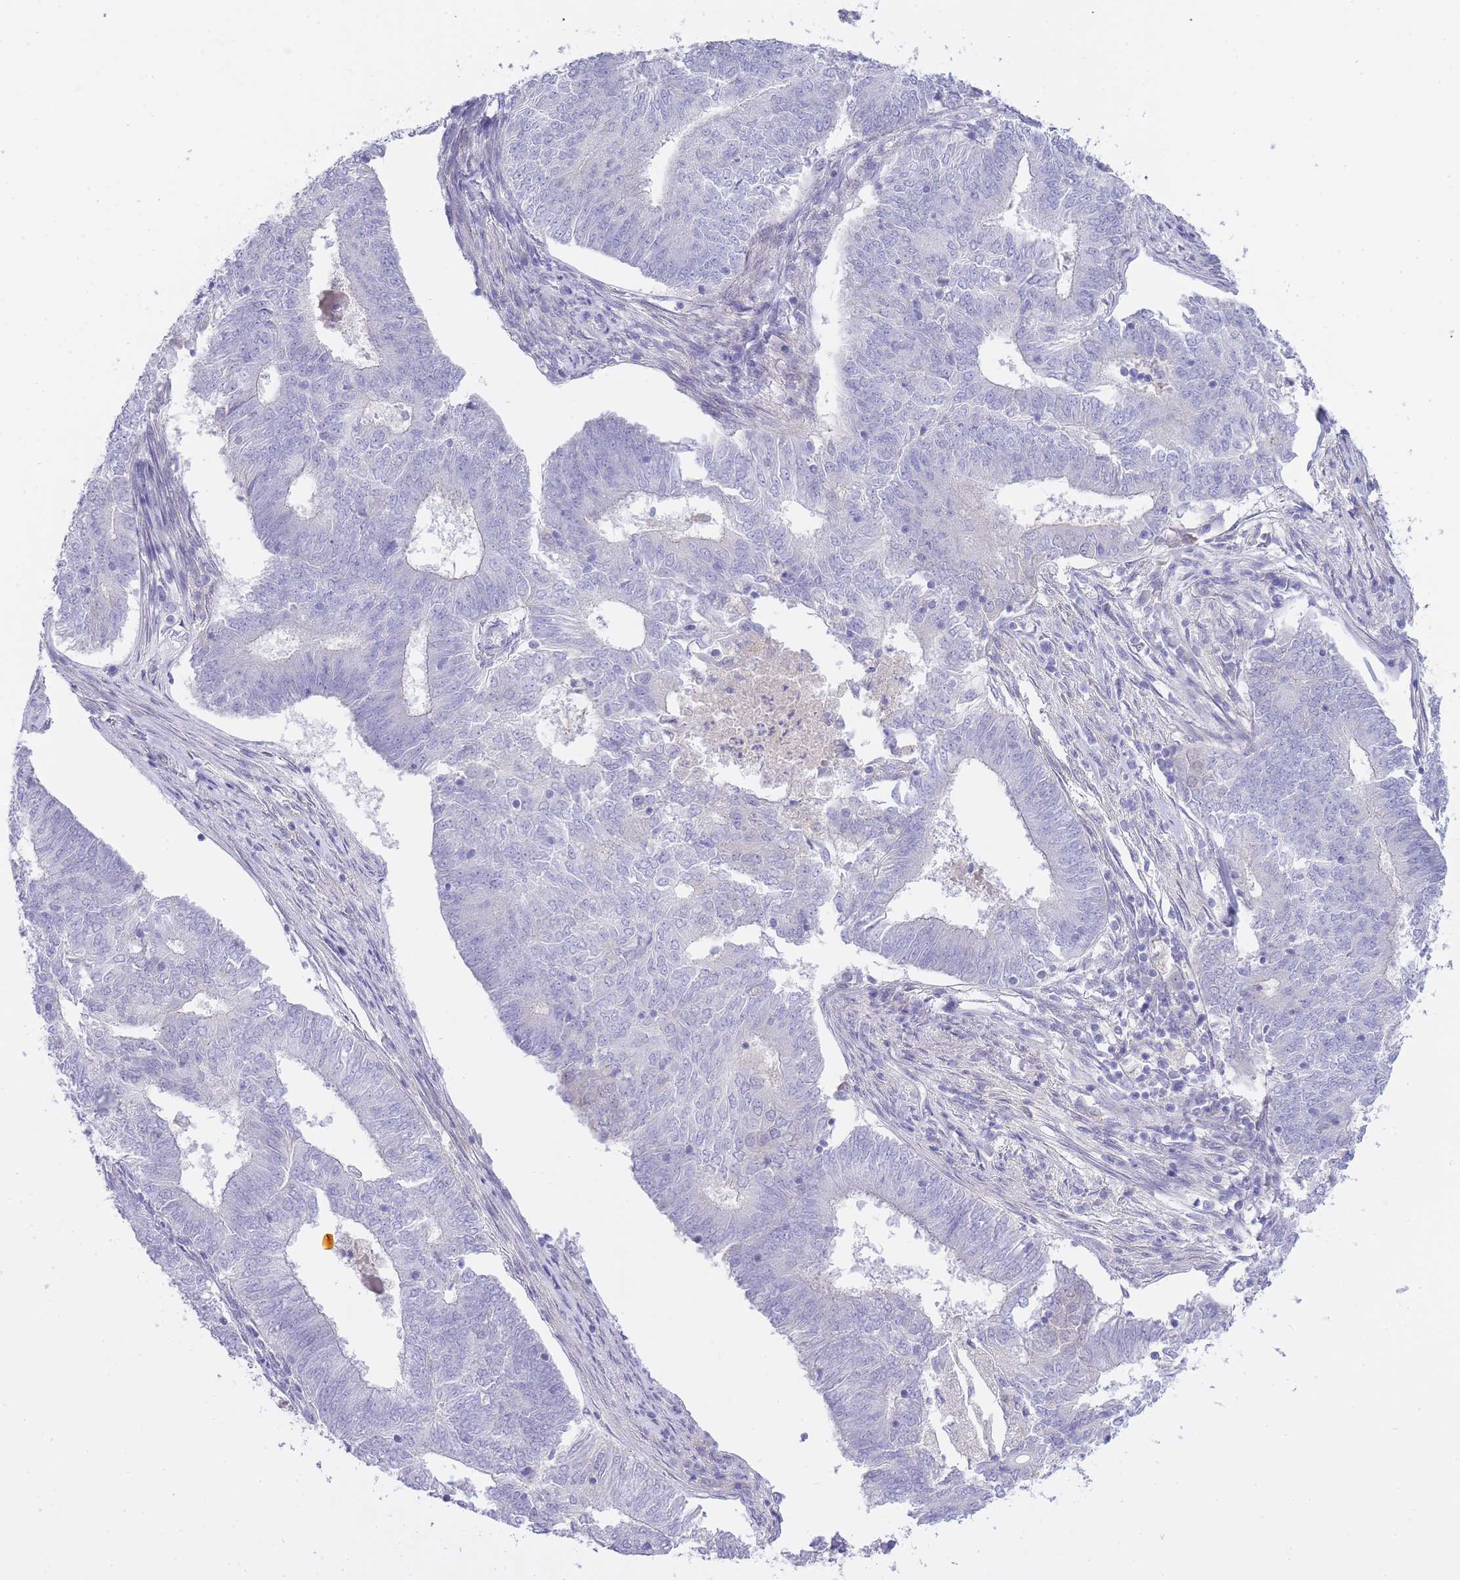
{"staining": {"intensity": "negative", "quantity": "none", "location": "none"}, "tissue": "endometrial cancer", "cell_type": "Tumor cells", "image_type": "cancer", "snomed": [{"axis": "morphology", "description": "Adenocarcinoma, NOS"}, {"axis": "topography", "description": "Endometrium"}], "caption": "Tumor cells are negative for brown protein staining in endometrial cancer (adenocarcinoma).", "gene": "PRR23B", "patient": {"sex": "female", "age": 62}}